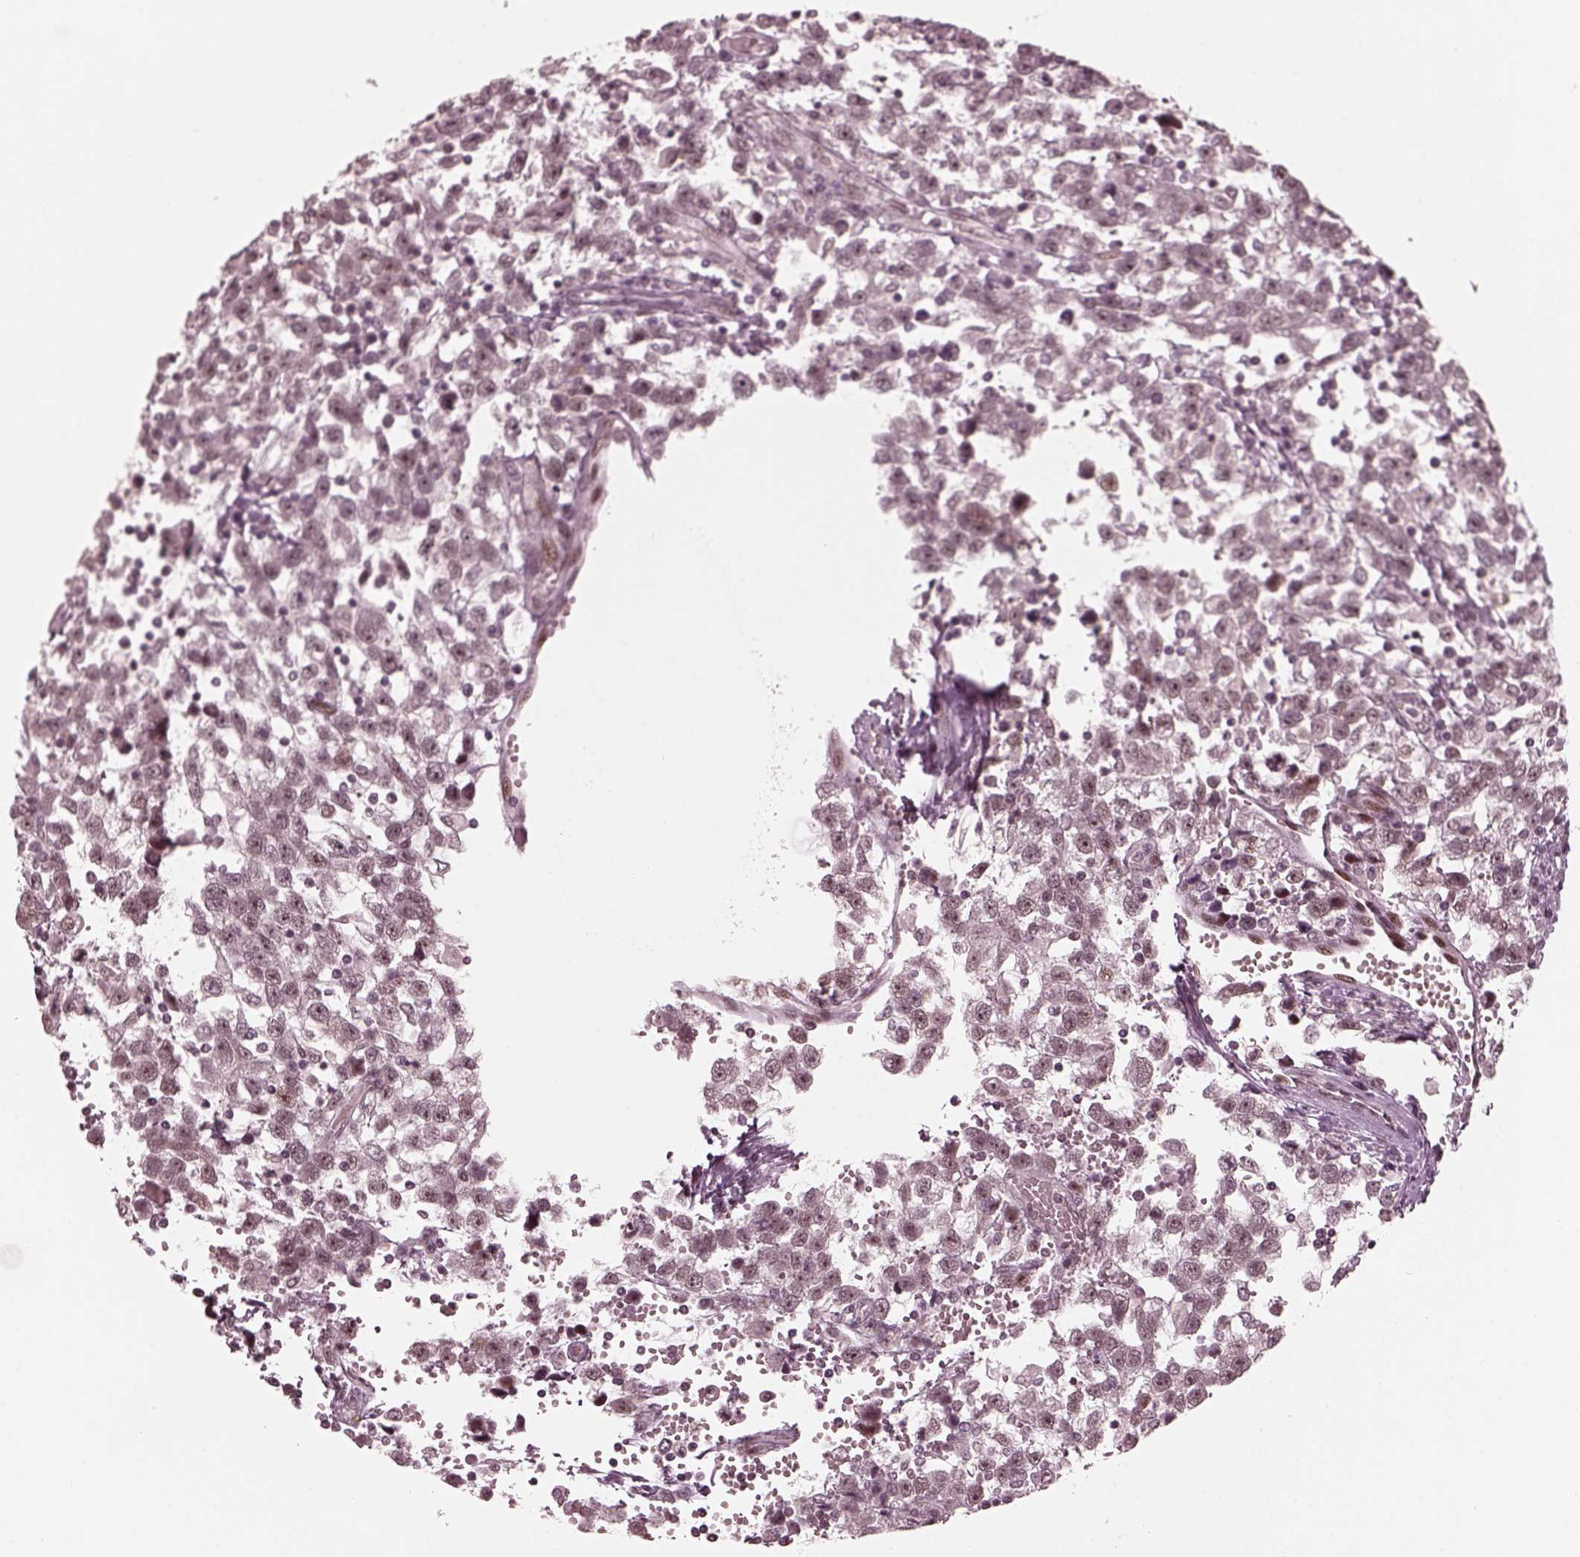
{"staining": {"intensity": "negative", "quantity": "none", "location": "none"}, "tissue": "testis cancer", "cell_type": "Tumor cells", "image_type": "cancer", "snomed": [{"axis": "morphology", "description": "Seminoma, NOS"}, {"axis": "topography", "description": "Testis"}], "caption": "This is an immunohistochemistry photomicrograph of seminoma (testis). There is no positivity in tumor cells.", "gene": "TRIB3", "patient": {"sex": "male", "age": 34}}